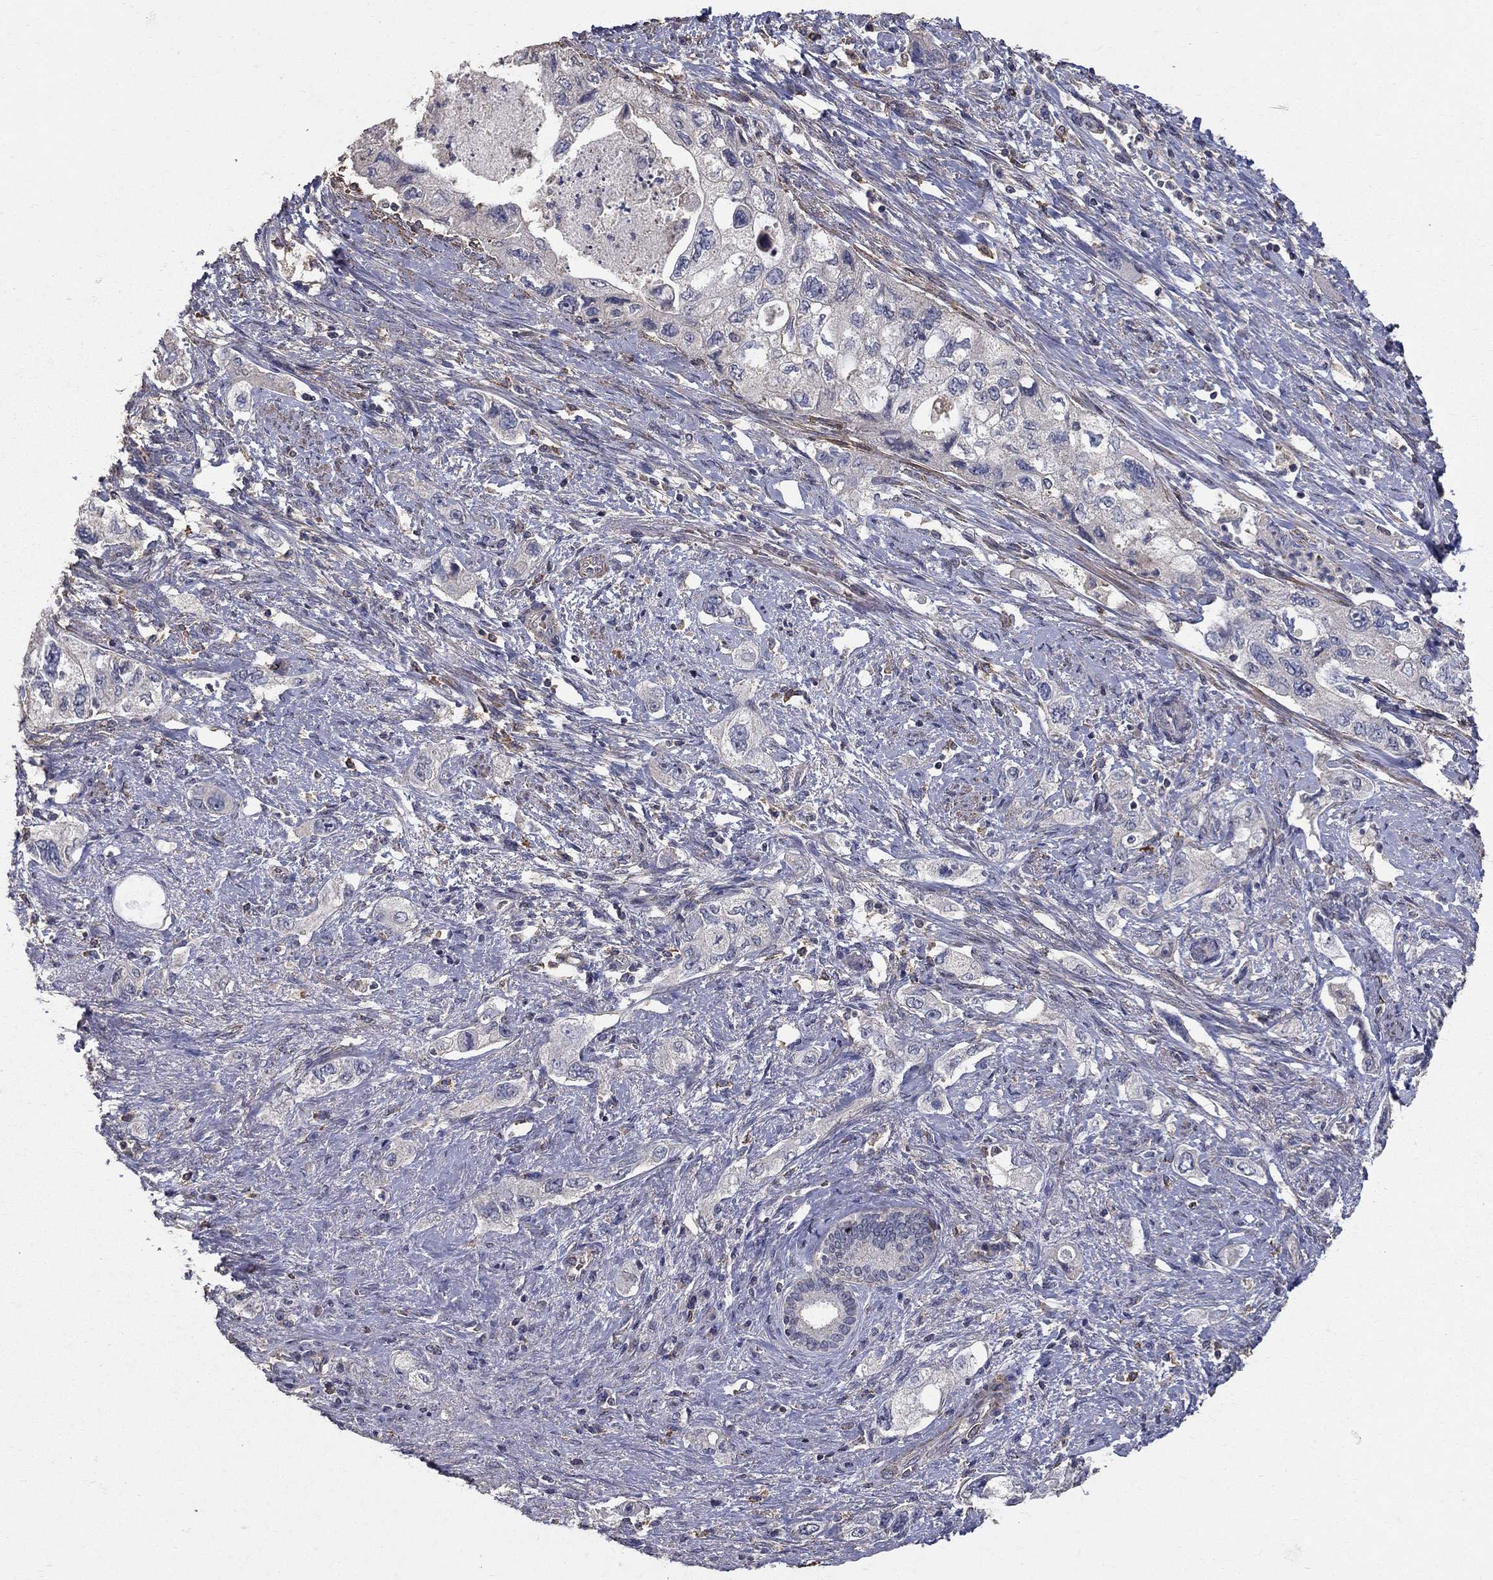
{"staining": {"intensity": "negative", "quantity": "none", "location": "none"}, "tissue": "pancreatic cancer", "cell_type": "Tumor cells", "image_type": "cancer", "snomed": [{"axis": "morphology", "description": "Adenocarcinoma, NOS"}, {"axis": "topography", "description": "Pancreas"}], "caption": "Immunohistochemistry image of pancreatic cancer stained for a protein (brown), which shows no staining in tumor cells.", "gene": "MPP2", "patient": {"sex": "female", "age": 73}}